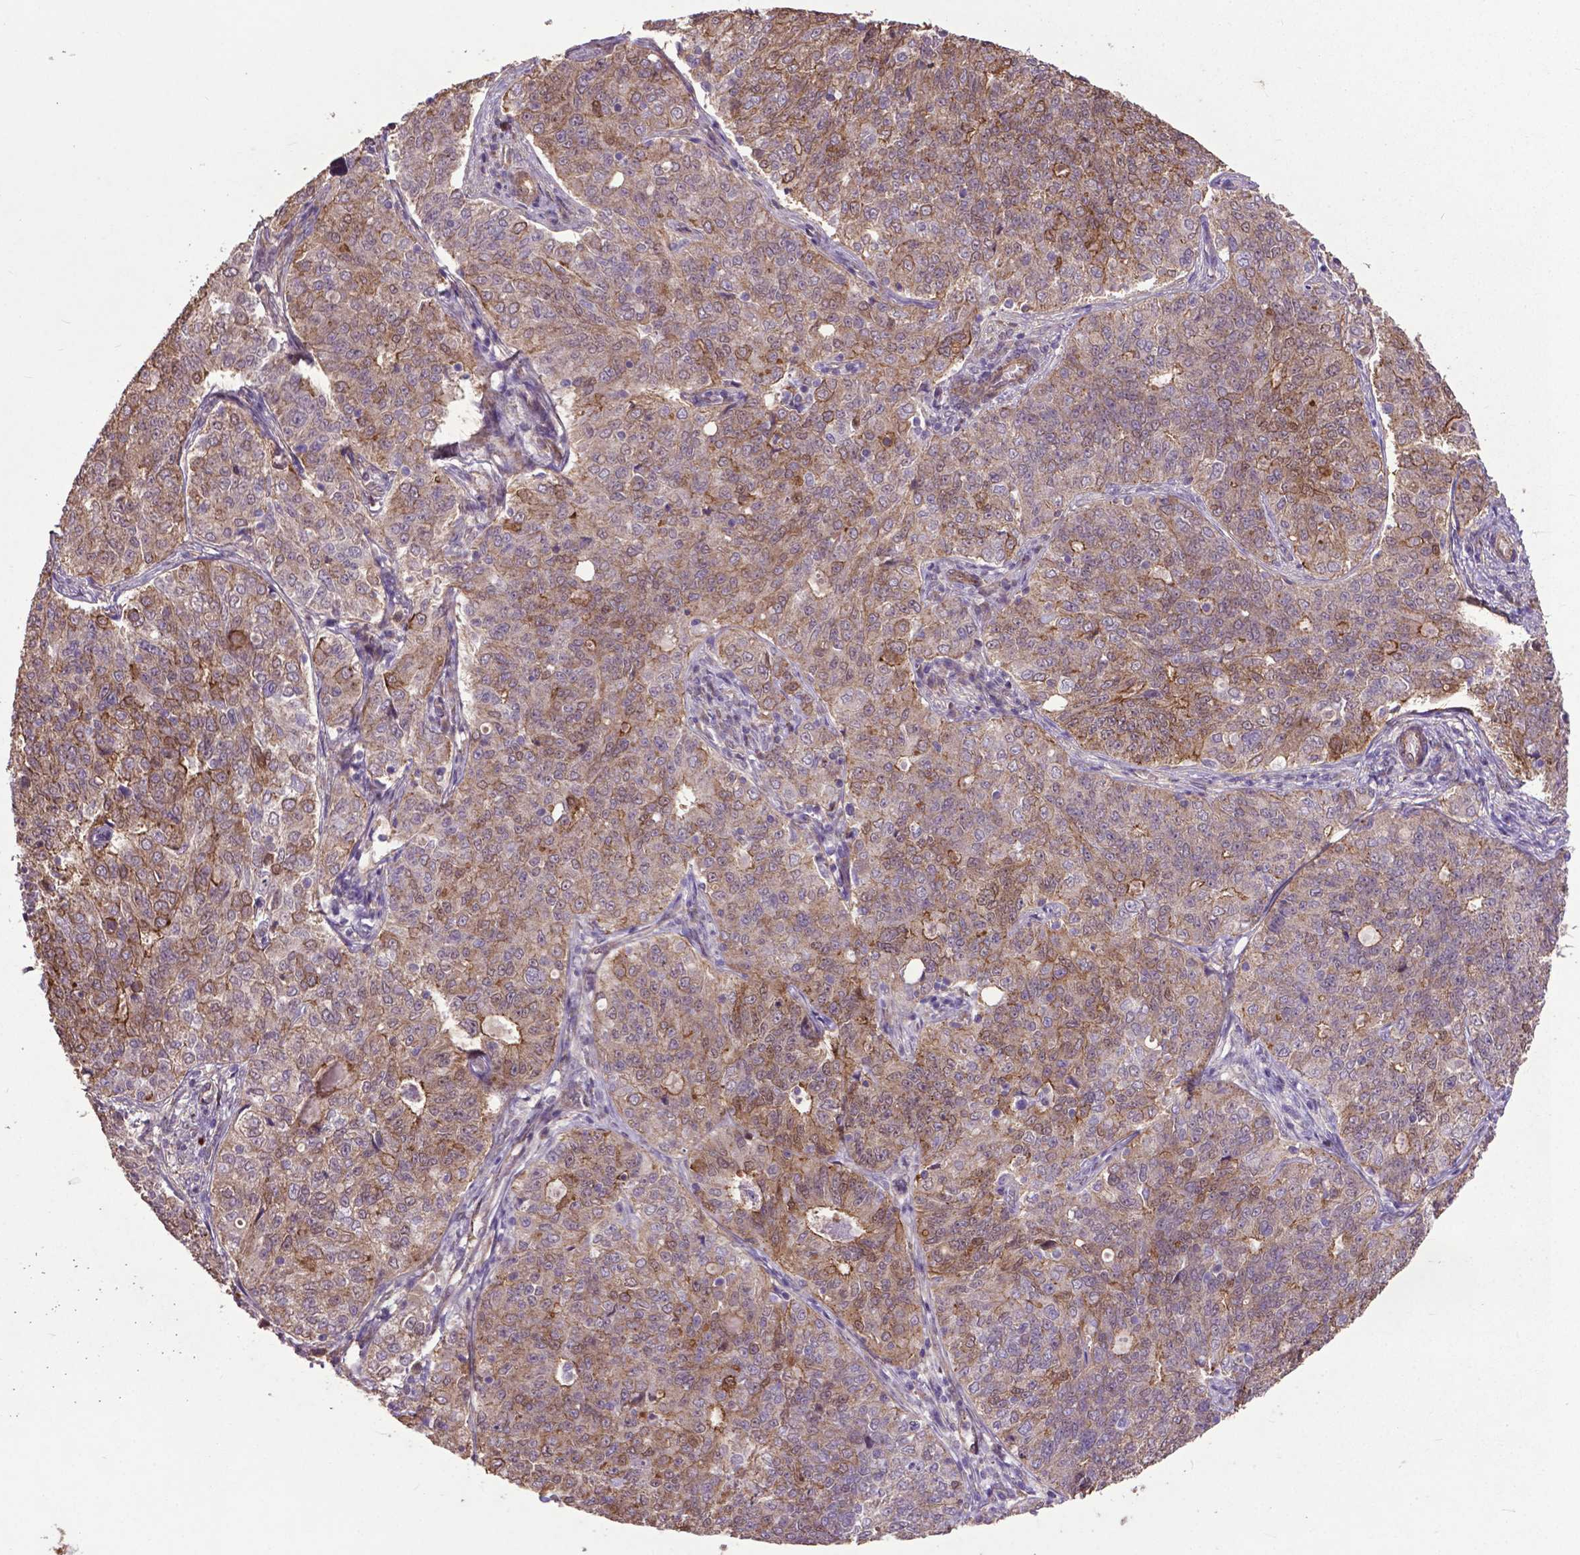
{"staining": {"intensity": "moderate", "quantity": "25%-75%", "location": "cytoplasmic/membranous"}, "tissue": "endometrial cancer", "cell_type": "Tumor cells", "image_type": "cancer", "snomed": [{"axis": "morphology", "description": "Adenocarcinoma, NOS"}, {"axis": "topography", "description": "Endometrium"}], "caption": "An image of human endometrial cancer (adenocarcinoma) stained for a protein demonstrates moderate cytoplasmic/membranous brown staining in tumor cells.", "gene": "PDLIM1", "patient": {"sex": "female", "age": 43}}